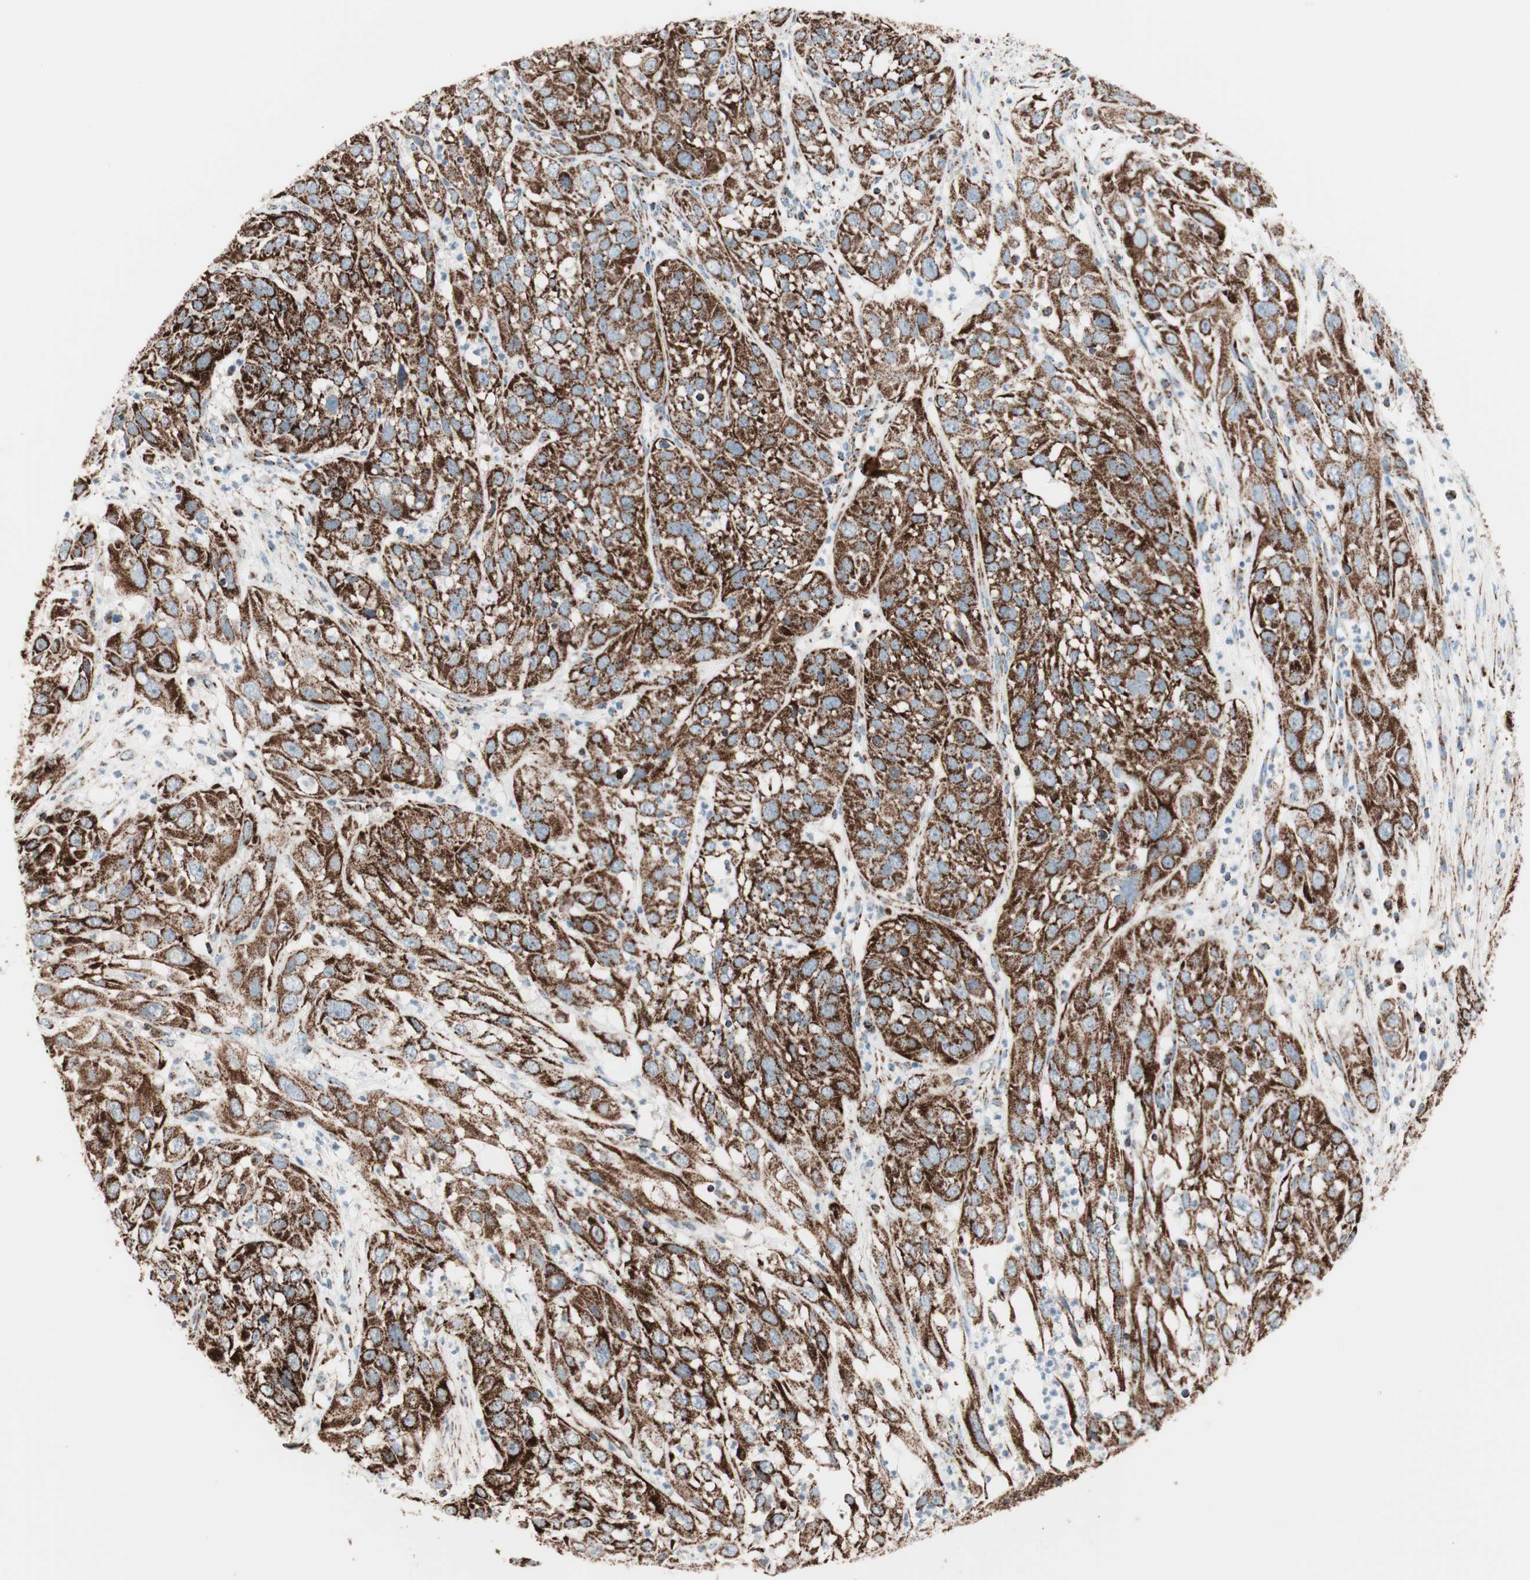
{"staining": {"intensity": "strong", "quantity": ">75%", "location": "cytoplasmic/membranous"}, "tissue": "cervical cancer", "cell_type": "Tumor cells", "image_type": "cancer", "snomed": [{"axis": "morphology", "description": "Squamous cell carcinoma, NOS"}, {"axis": "topography", "description": "Cervix"}], "caption": "The photomicrograph shows immunohistochemical staining of cervical cancer. There is strong cytoplasmic/membranous staining is identified in about >75% of tumor cells.", "gene": "TOMM20", "patient": {"sex": "female", "age": 32}}